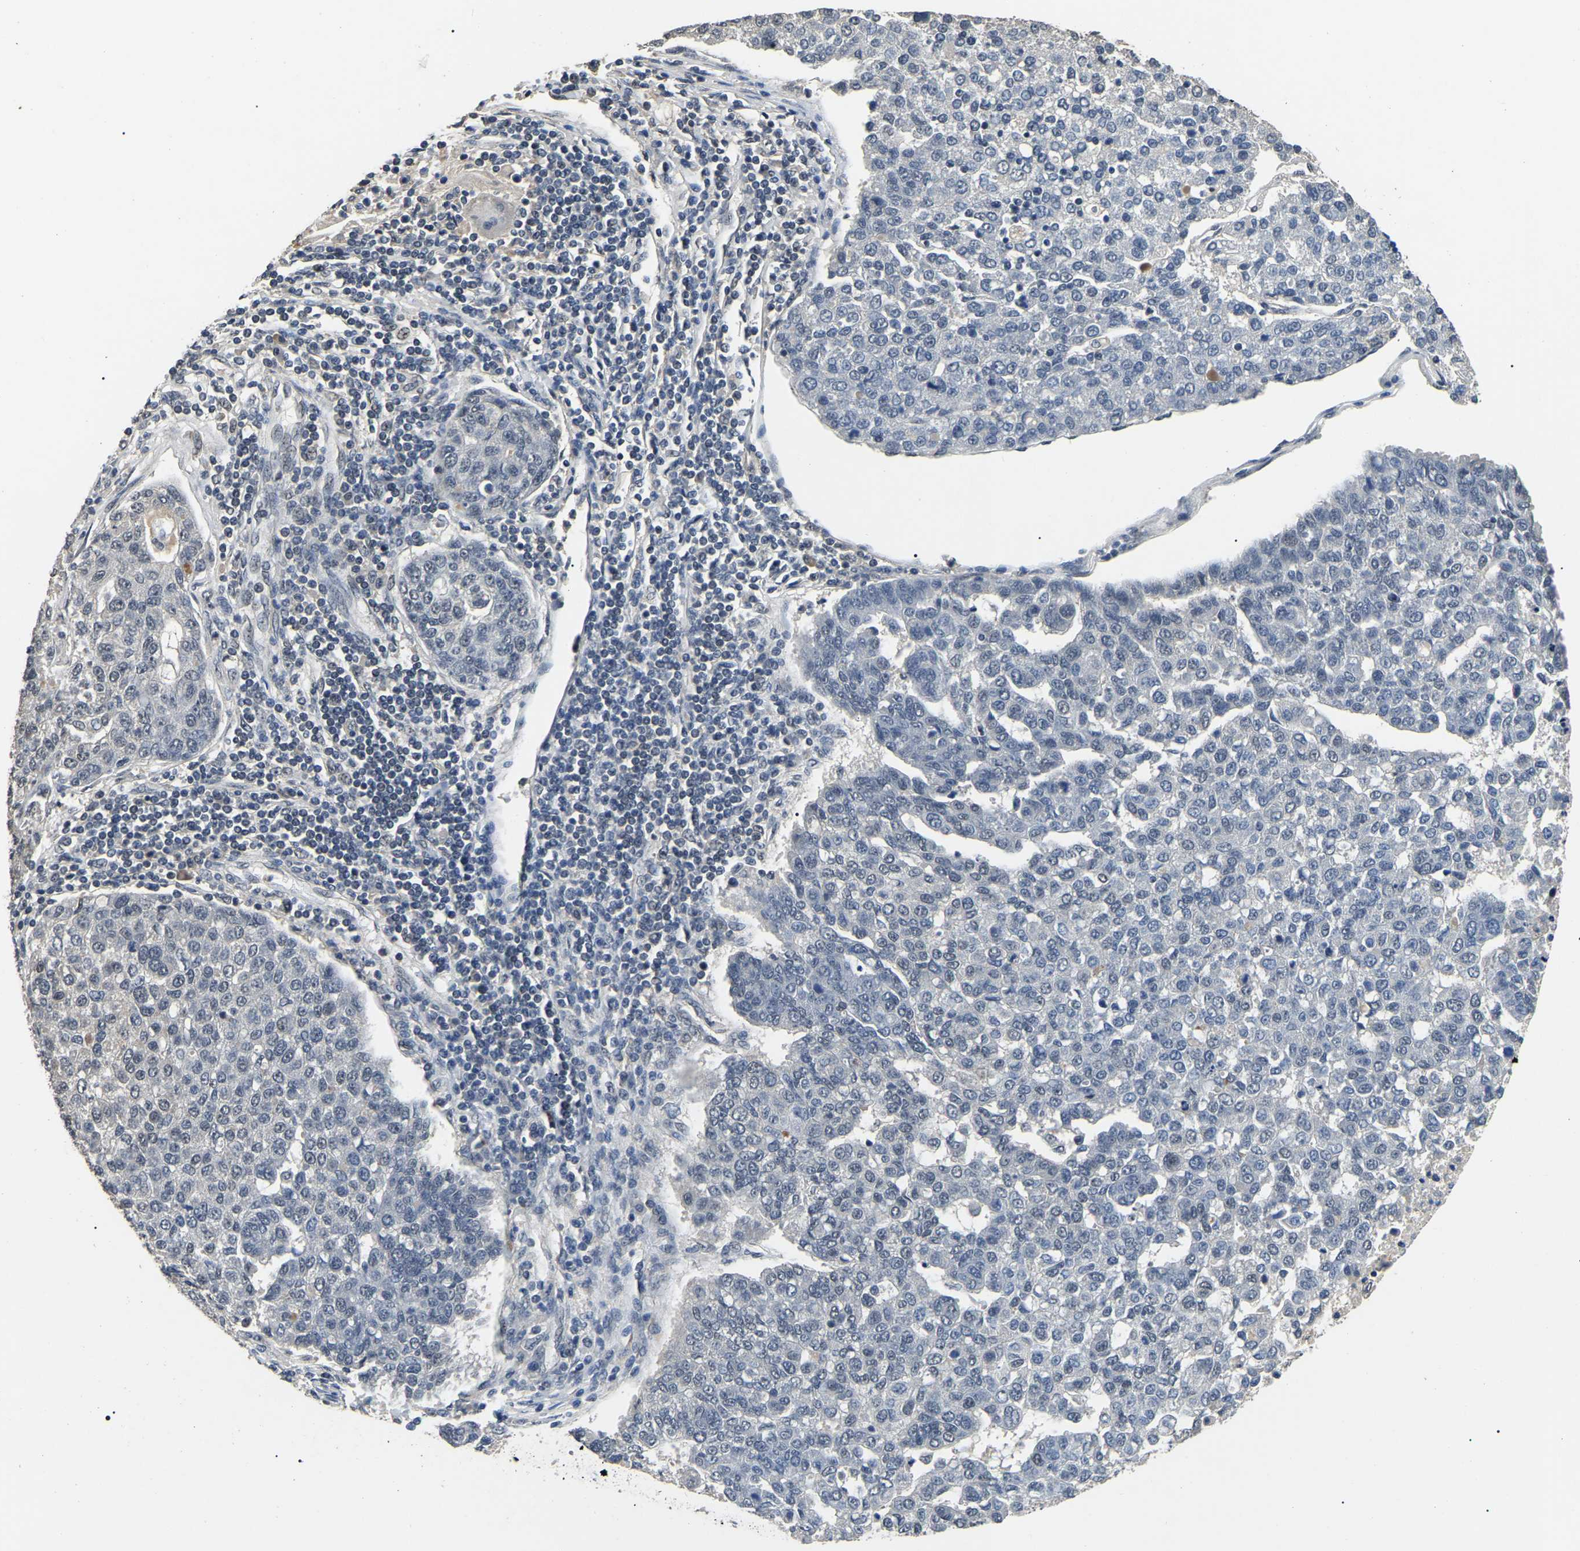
{"staining": {"intensity": "negative", "quantity": "none", "location": "none"}, "tissue": "pancreatic cancer", "cell_type": "Tumor cells", "image_type": "cancer", "snomed": [{"axis": "morphology", "description": "Adenocarcinoma, NOS"}, {"axis": "topography", "description": "Pancreas"}], "caption": "The micrograph demonstrates no significant expression in tumor cells of pancreatic adenocarcinoma.", "gene": "PPM1E", "patient": {"sex": "female", "age": 61}}